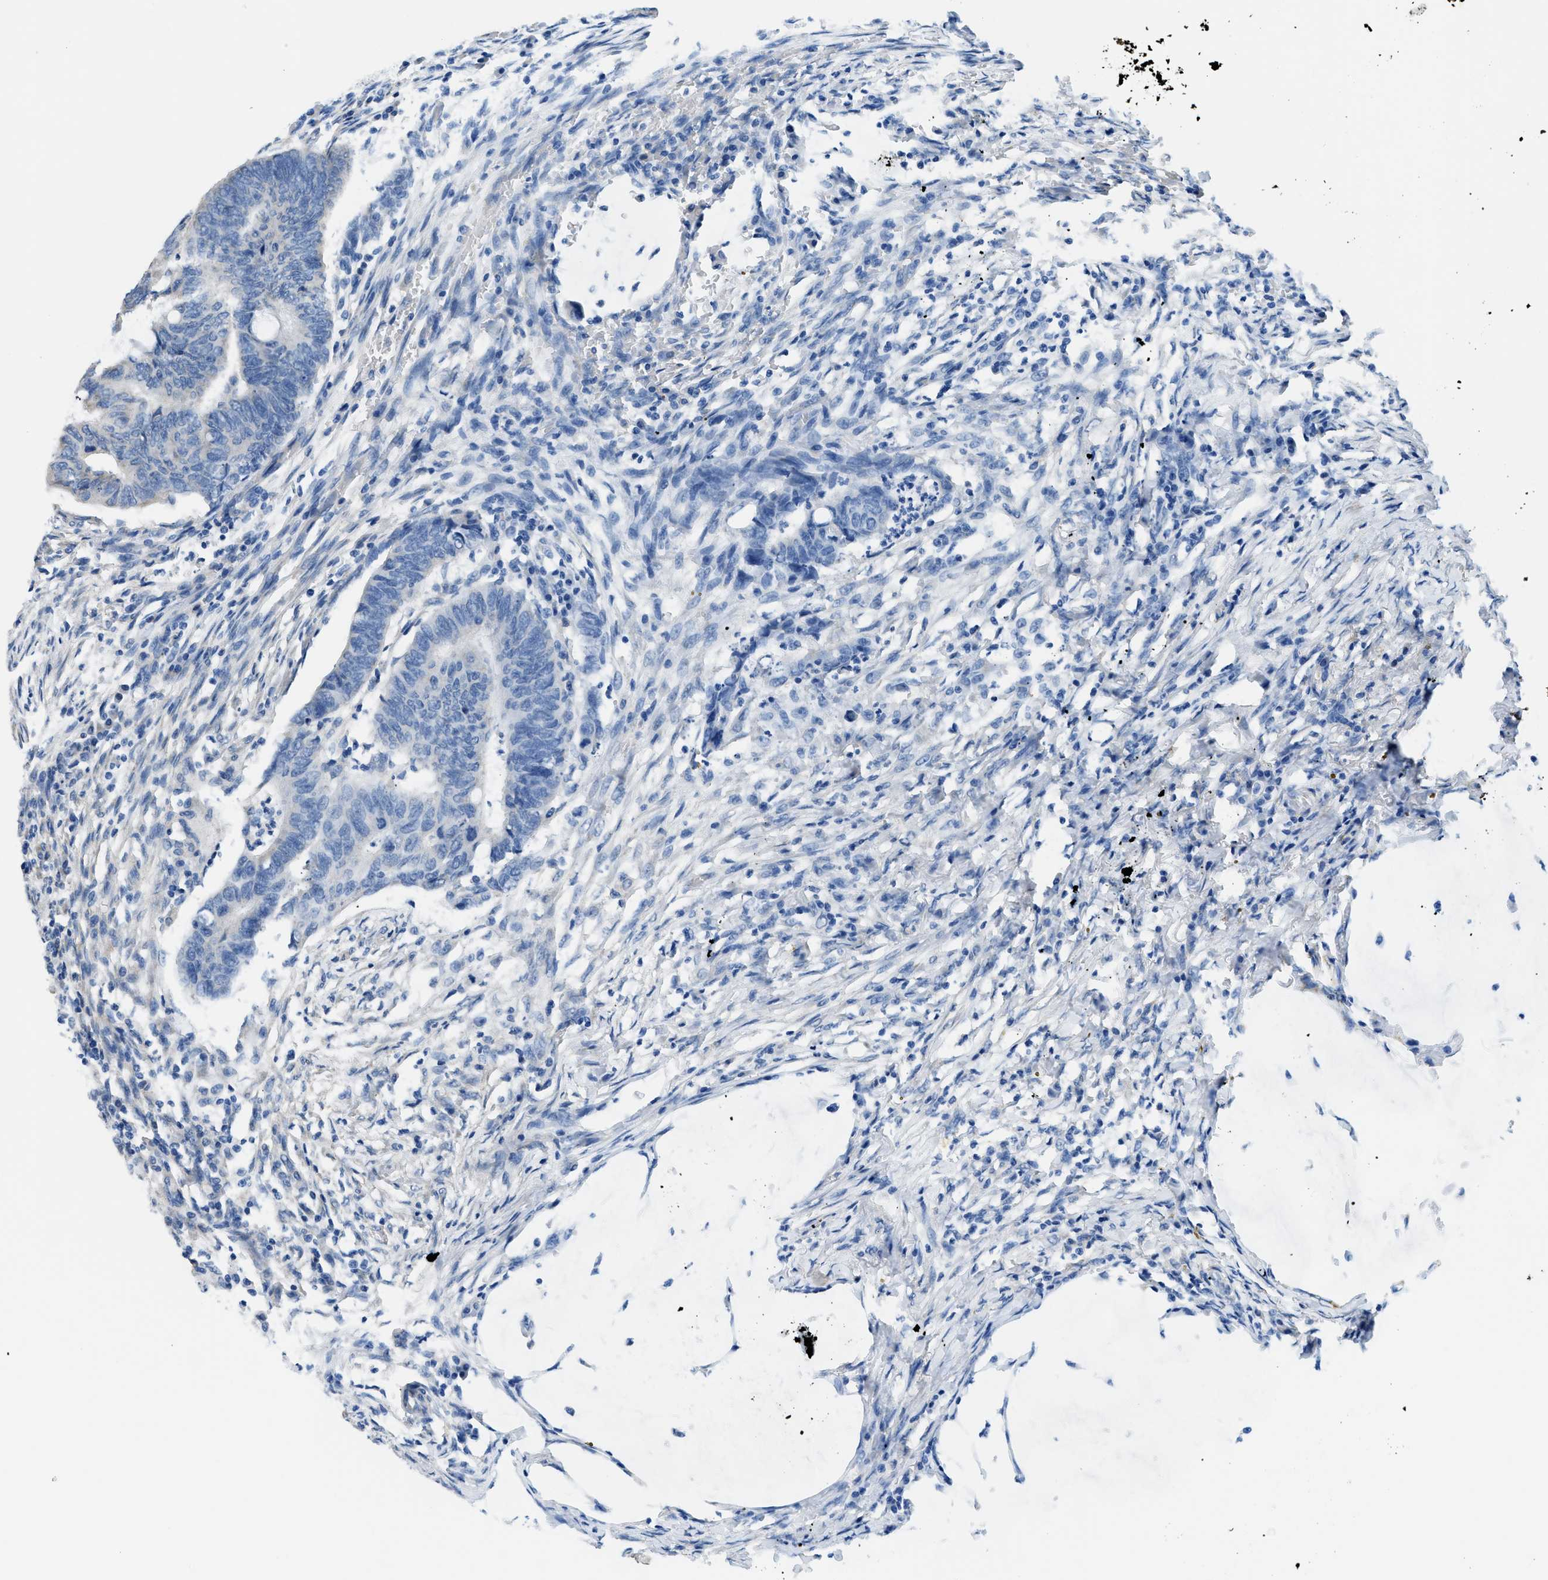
{"staining": {"intensity": "weak", "quantity": "25%-75%", "location": "cytoplasmic/membranous"}, "tissue": "colorectal cancer", "cell_type": "Tumor cells", "image_type": "cancer", "snomed": [{"axis": "morphology", "description": "Normal tissue, NOS"}, {"axis": "morphology", "description": "Adenocarcinoma, NOS"}, {"axis": "topography", "description": "Rectum"}, {"axis": "topography", "description": "Peripheral nerve tissue"}], "caption": "Brown immunohistochemical staining in human colorectal cancer (adenocarcinoma) shows weak cytoplasmic/membranous staining in about 25%-75% of tumor cells.", "gene": "SSH2", "patient": {"sex": "male", "age": 92}}